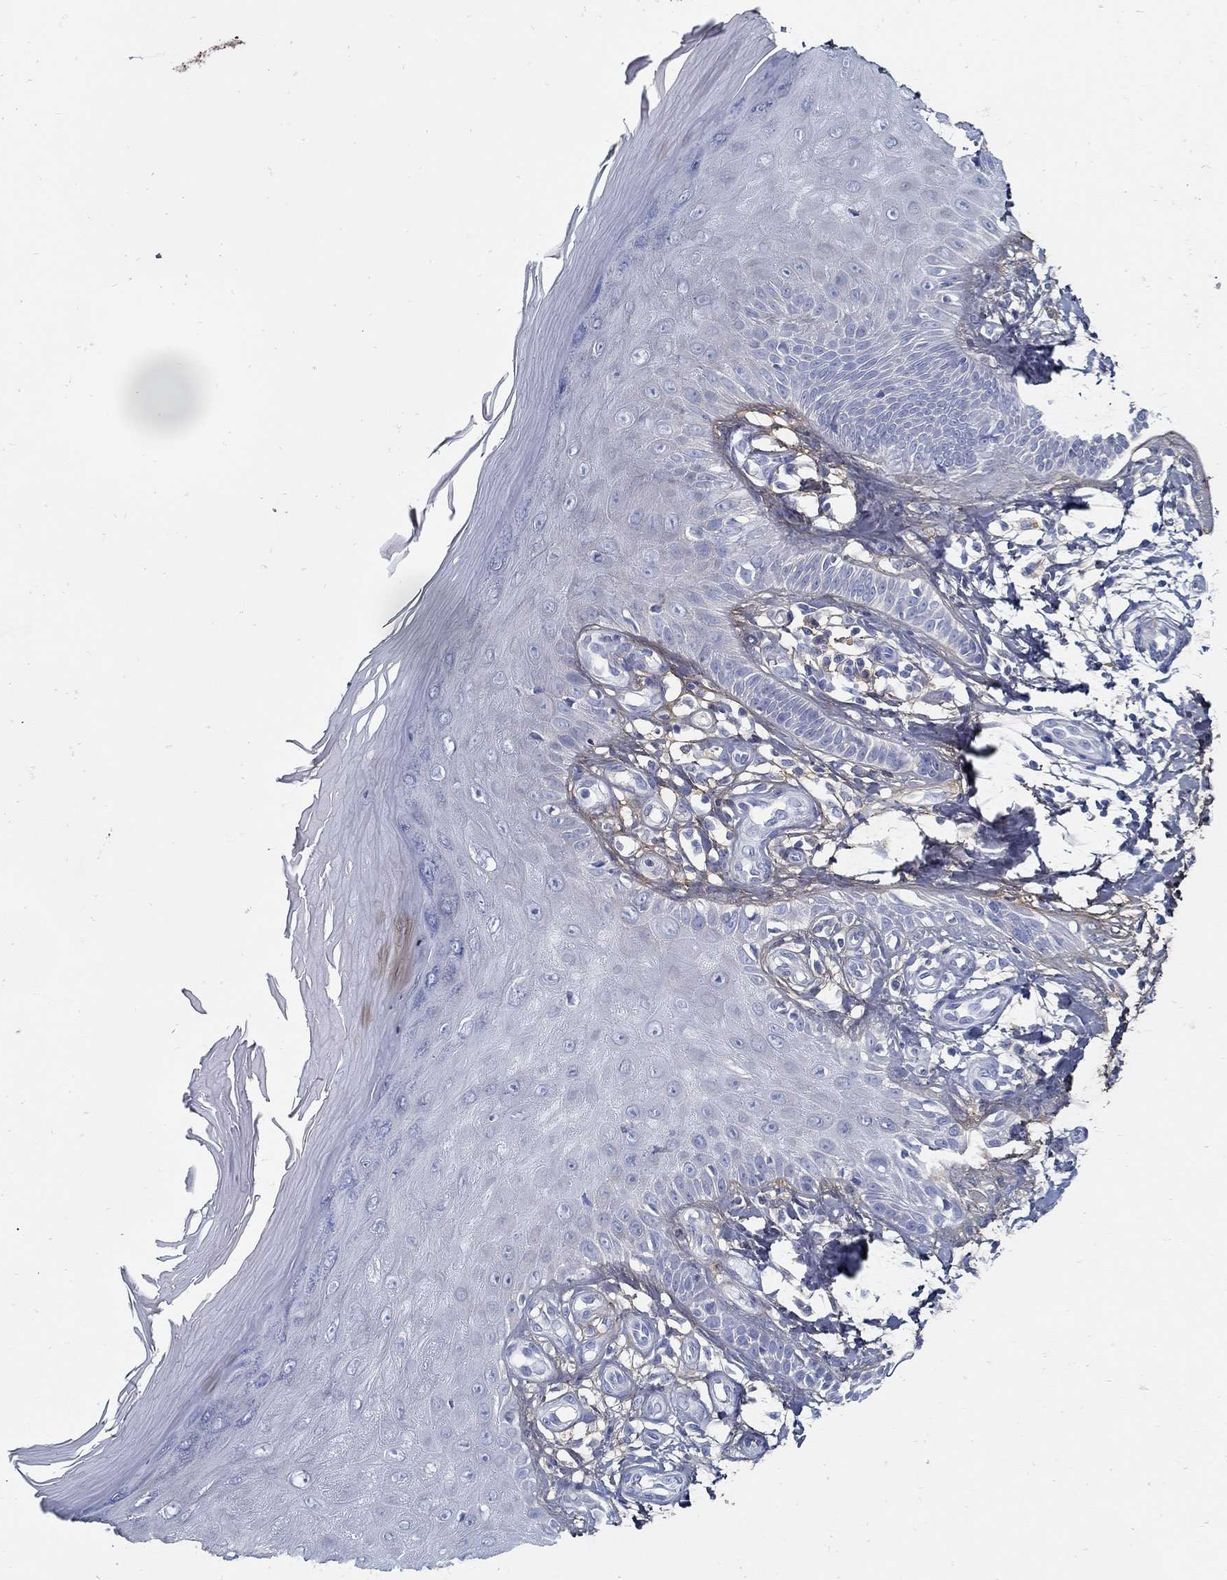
{"staining": {"intensity": "negative", "quantity": "none", "location": "none"}, "tissue": "skin", "cell_type": "Fibroblasts", "image_type": "normal", "snomed": [{"axis": "morphology", "description": "Normal tissue, NOS"}, {"axis": "morphology", "description": "Inflammation, NOS"}, {"axis": "morphology", "description": "Fibrosis, NOS"}, {"axis": "topography", "description": "Skin"}], "caption": "An IHC image of benign skin is shown. There is no staining in fibroblasts of skin.", "gene": "TGFBI", "patient": {"sex": "male", "age": 71}}